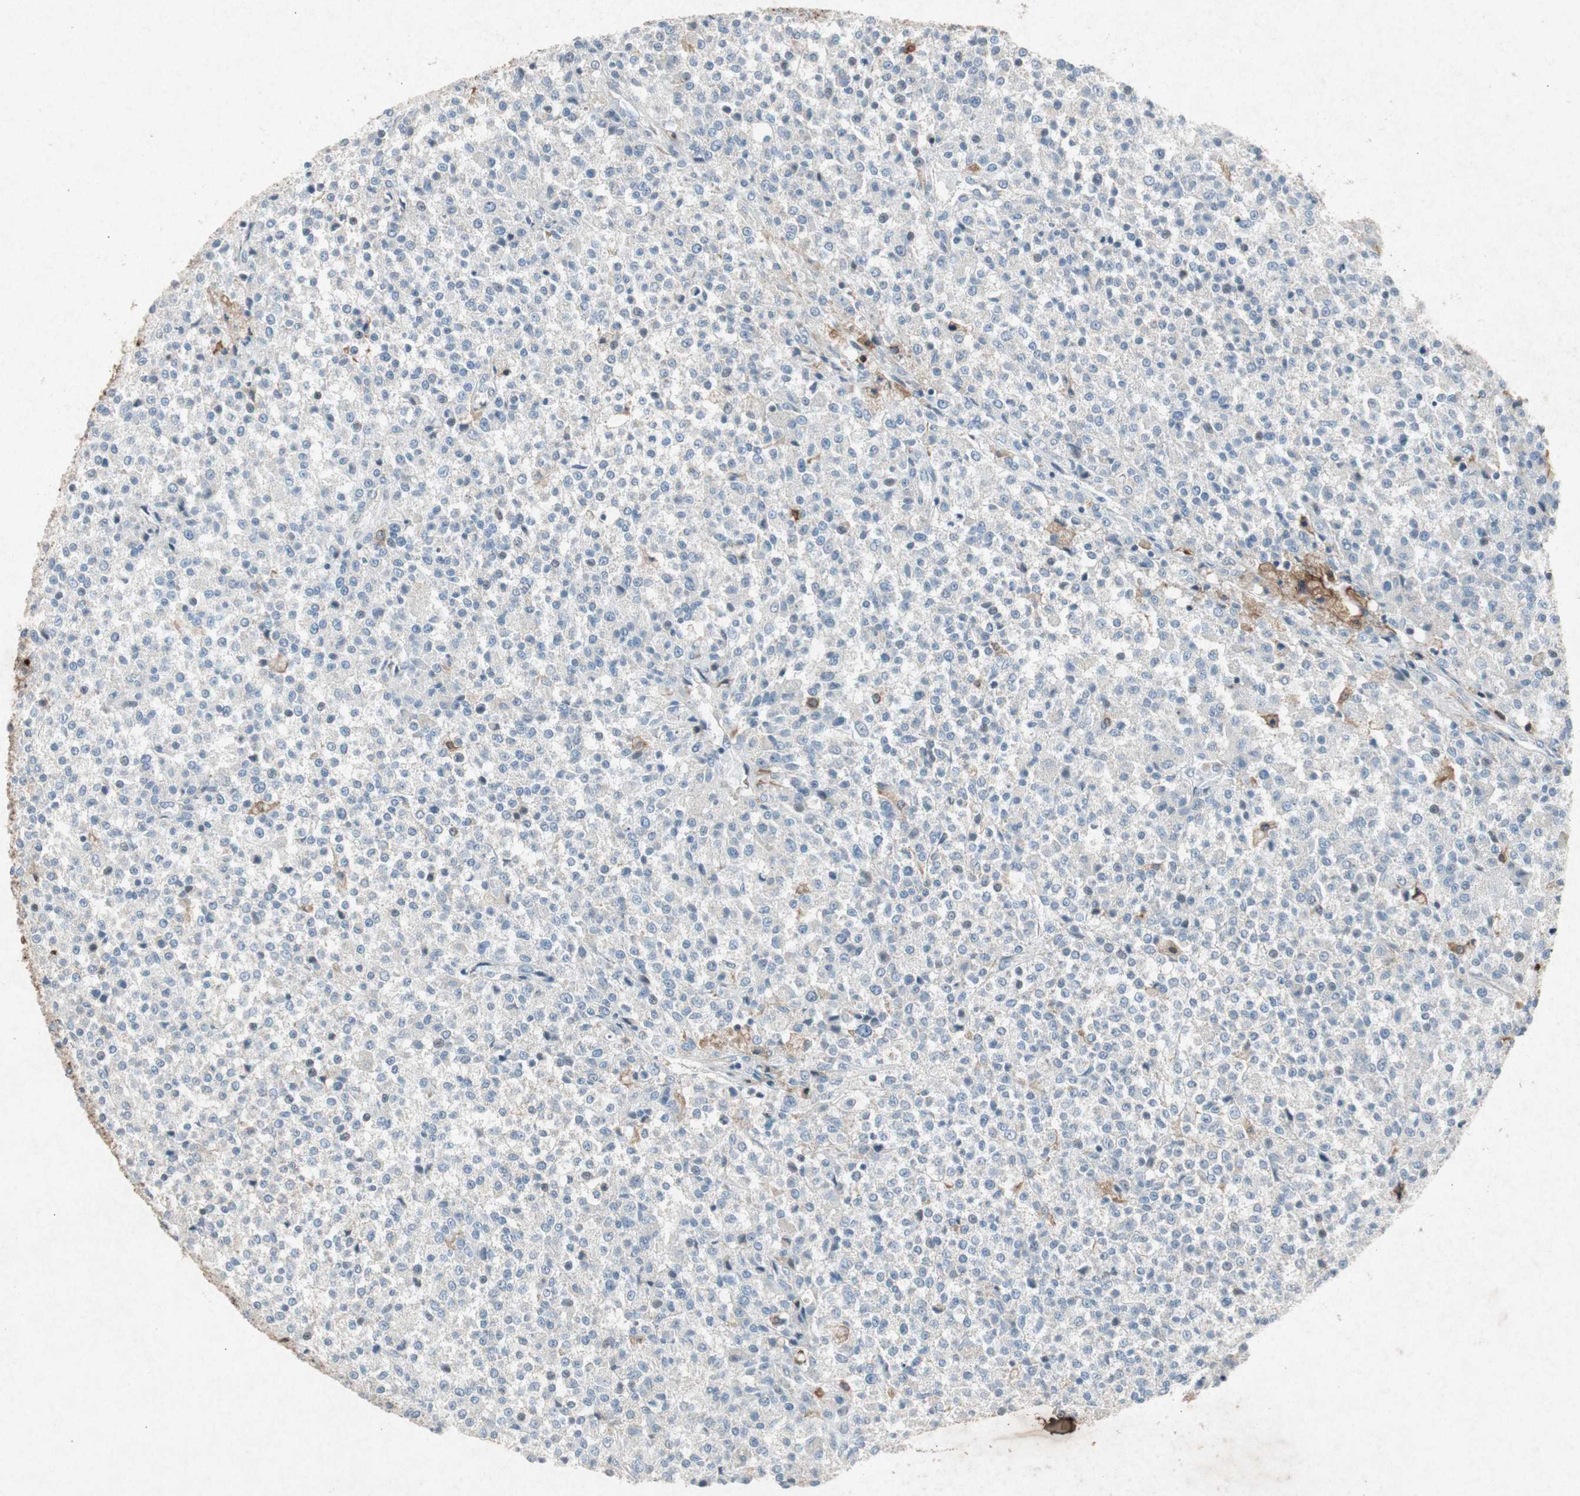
{"staining": {"intensity": "negative", "quantity": "none", "location": "none"}, "tissue": "testis cancer", "cell_type": "Tumor cells", "image_type": "cancer", "snomed": [{"axis": "morphology", "description": "Seminoma, NOS"}, {"axis": "topography", "description": "Testis"}], "caption": "An immunohistochemistry (IHC) image of seminoma (testis) is shown. There is no staining in tumor cells of seminoma (testis). (IHC, brightfield microscopy, high magnification).", "gene": "TYROBP", "patient": {"sex": "male", "age": 59}}